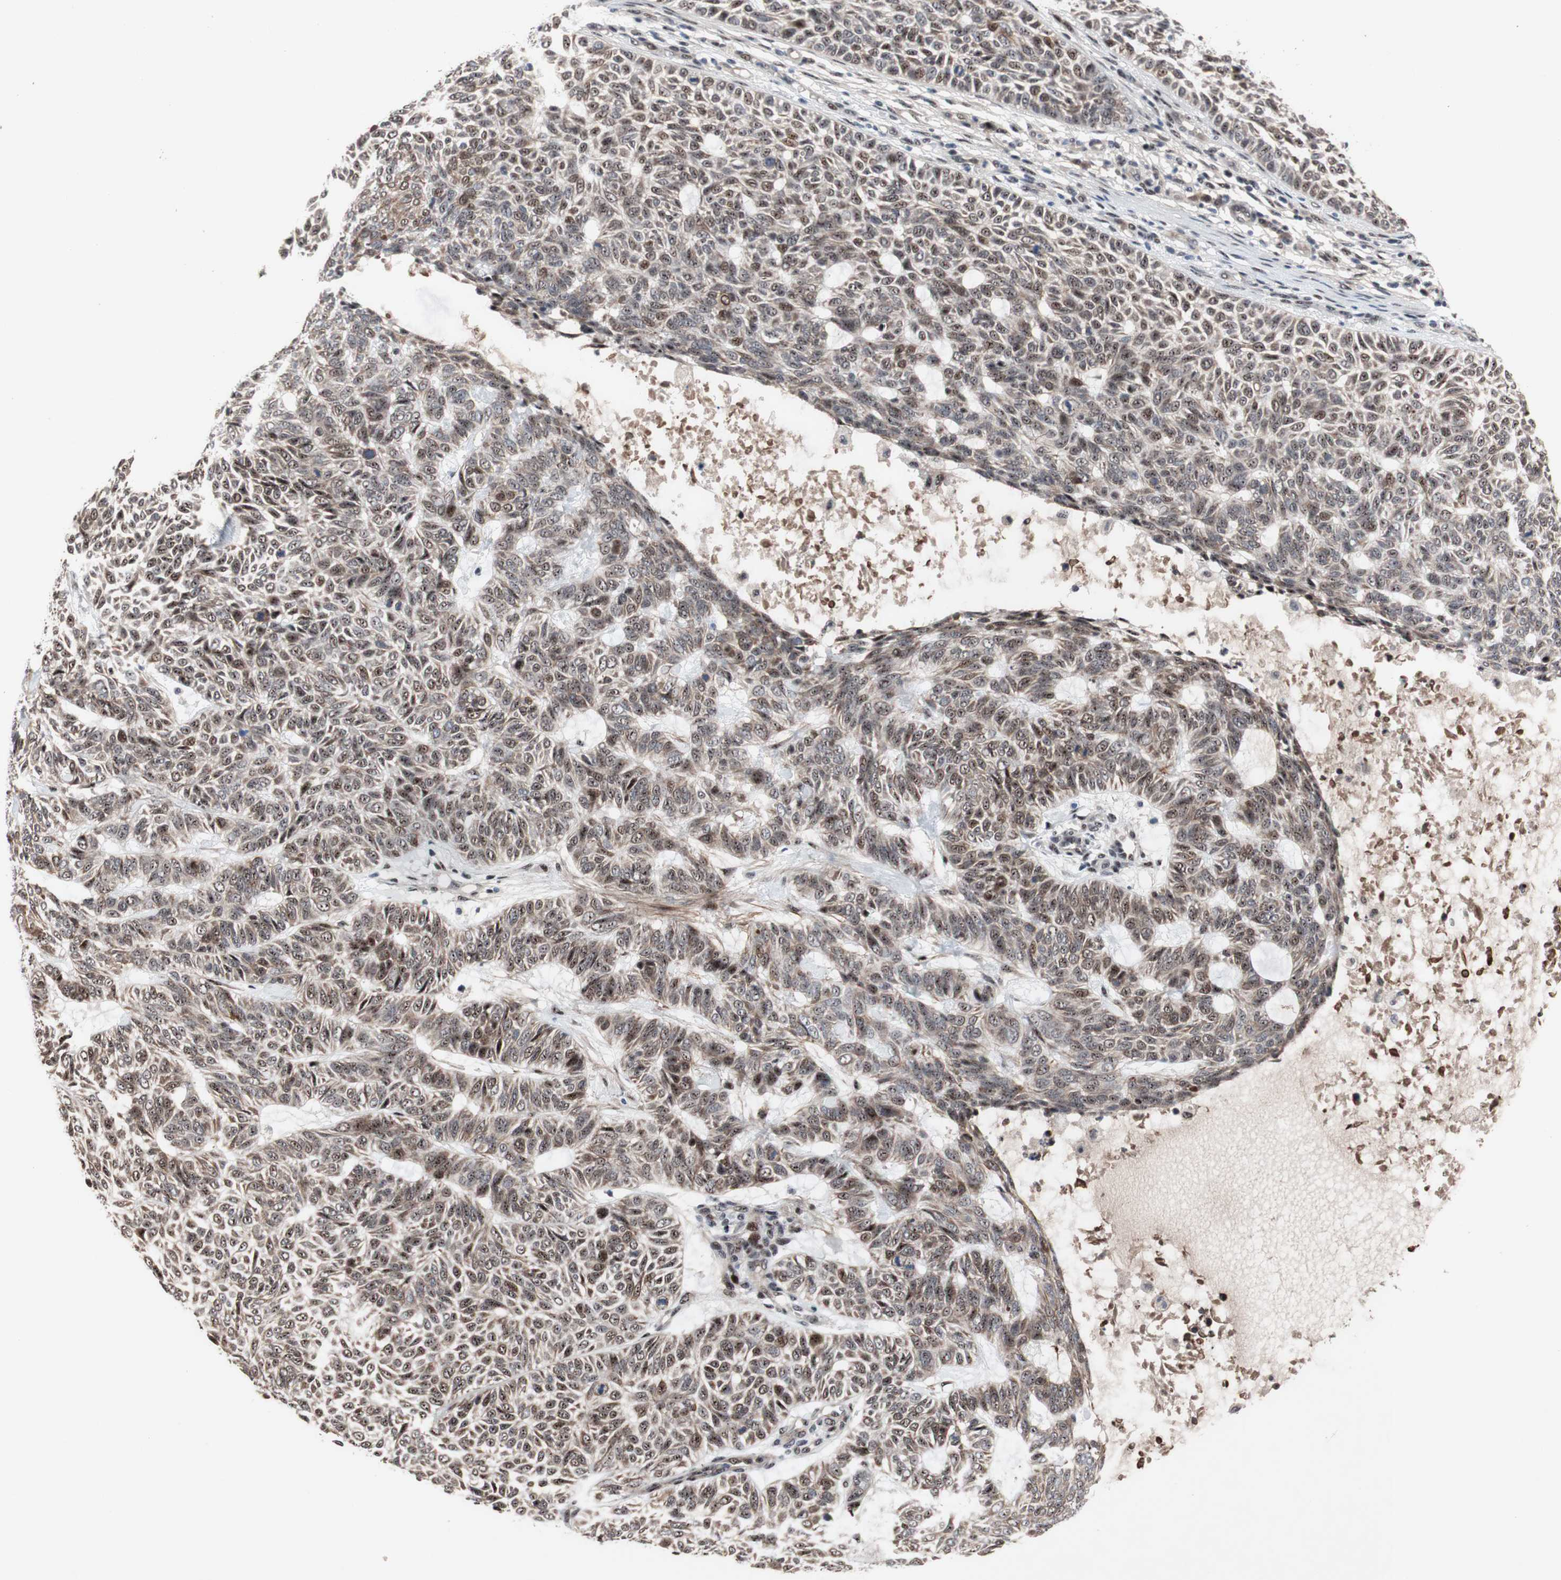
{"staining": {"intensity": "weak", "quantity": "25%-75%", "location": "nuclear"}, "tissue": "skin cancer", "cell_type": "Tumor cells", "image_type": "cancer", "snomed": [{"axis": "morphology", "description": "Basal cell carcinoma"}, {"axis": "topography", "description": "Skin"}], "caption": "Basal cell carcinoma (skin) stained with a protein marker exhibits weak staining in tumor cells.", "gene": "SOX7", "patient": {"sex": "male", "age": 87}}